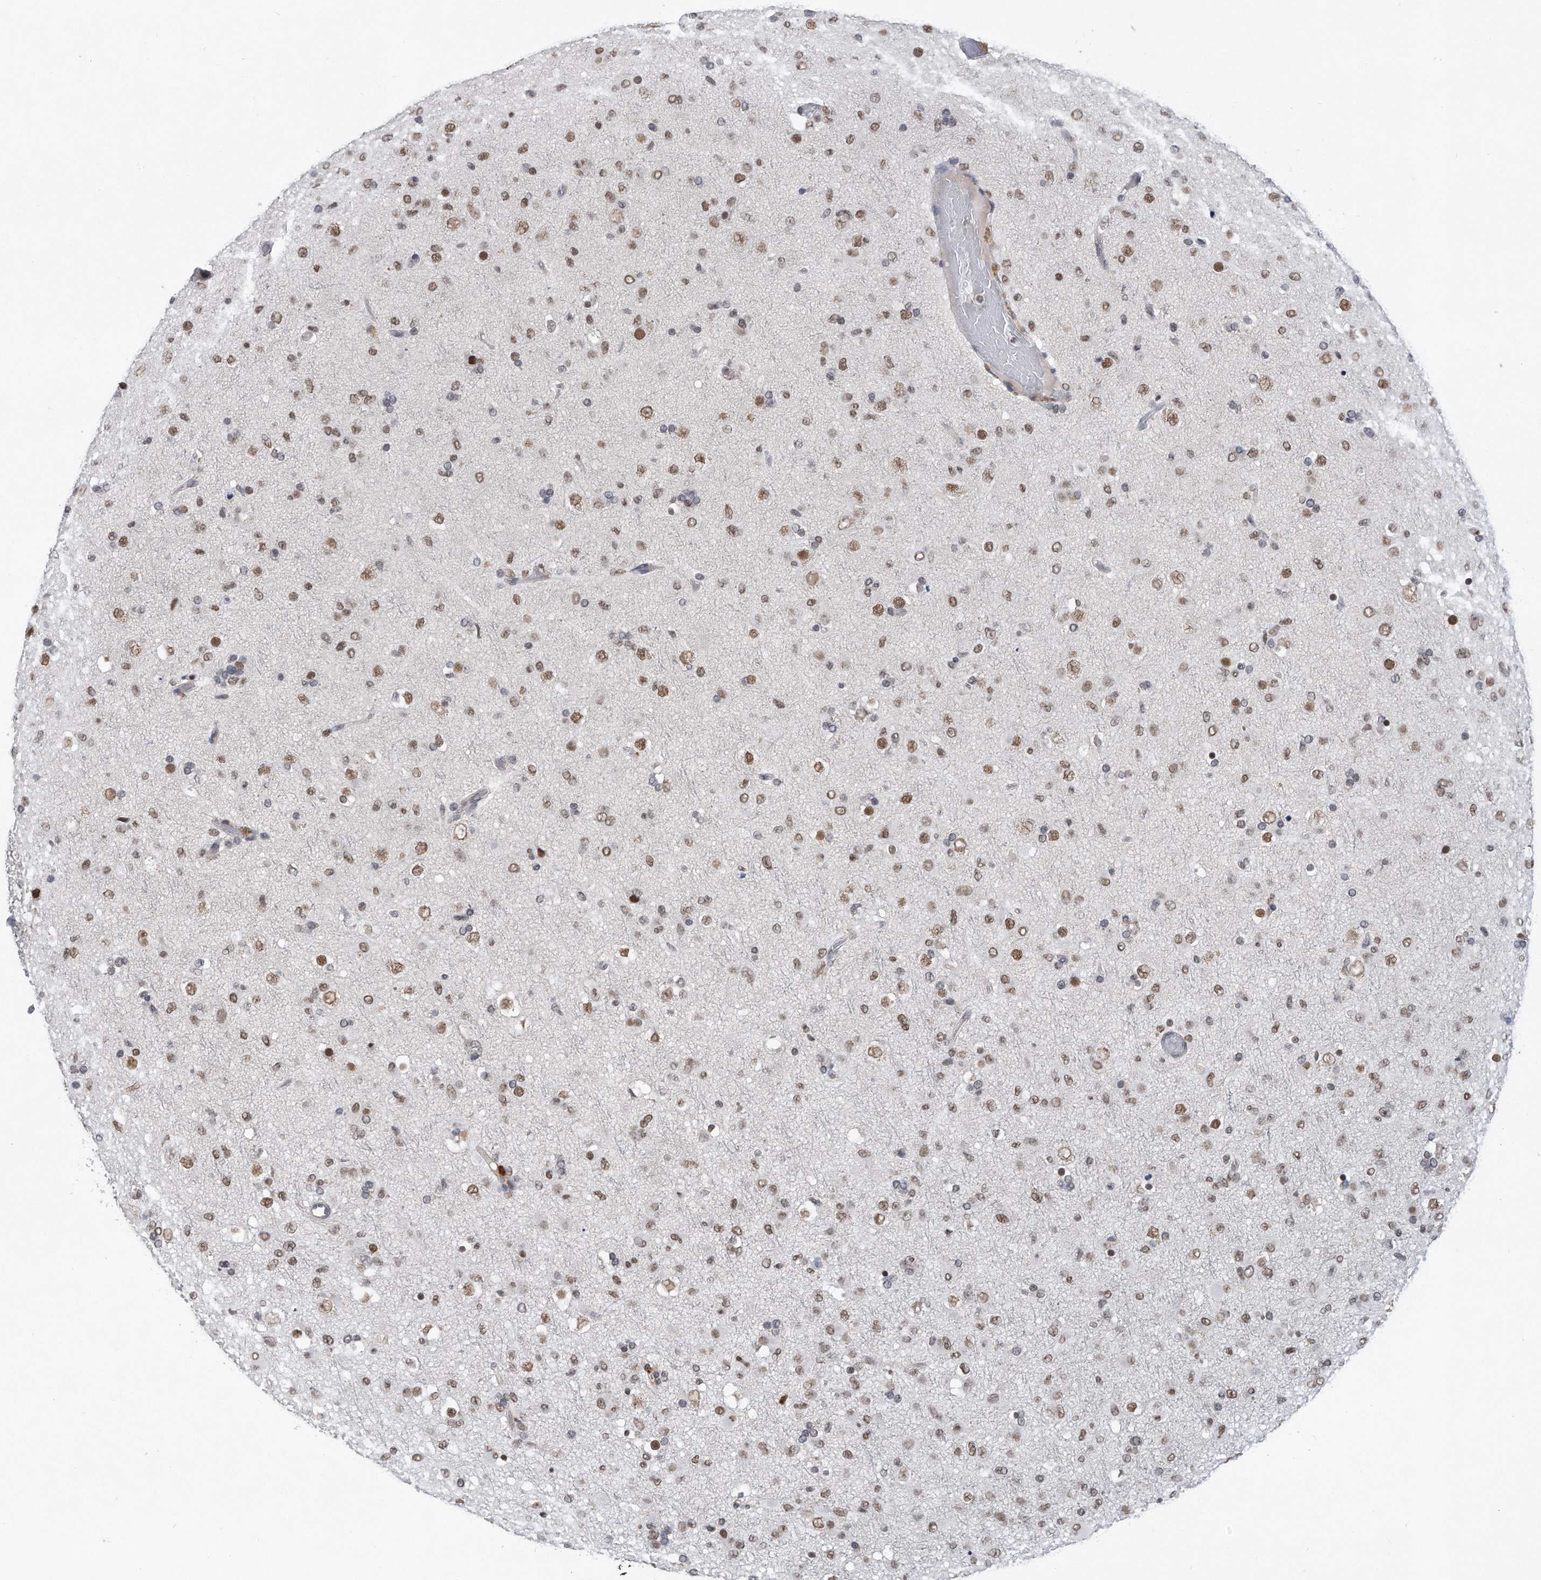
{"staining": {"intensity": "moderate", "quantity": ">75%", "location": "nuclear"}, "tissue": "glioma", "cell_type": "Tumor cells", "image_type": "cancer", "snomed": [{"axis": "morphology", "description": "Glioma, malignant, Low grade"}, {"axis": "topography", "description": "Brain"}], "caption": "Protein expression analysis of human glioma reveals moderate nuclear expression in approximately >75% of tumor cells.", "gene": "TP53INP1", "patient": {"sex": "male", "age": 65}}